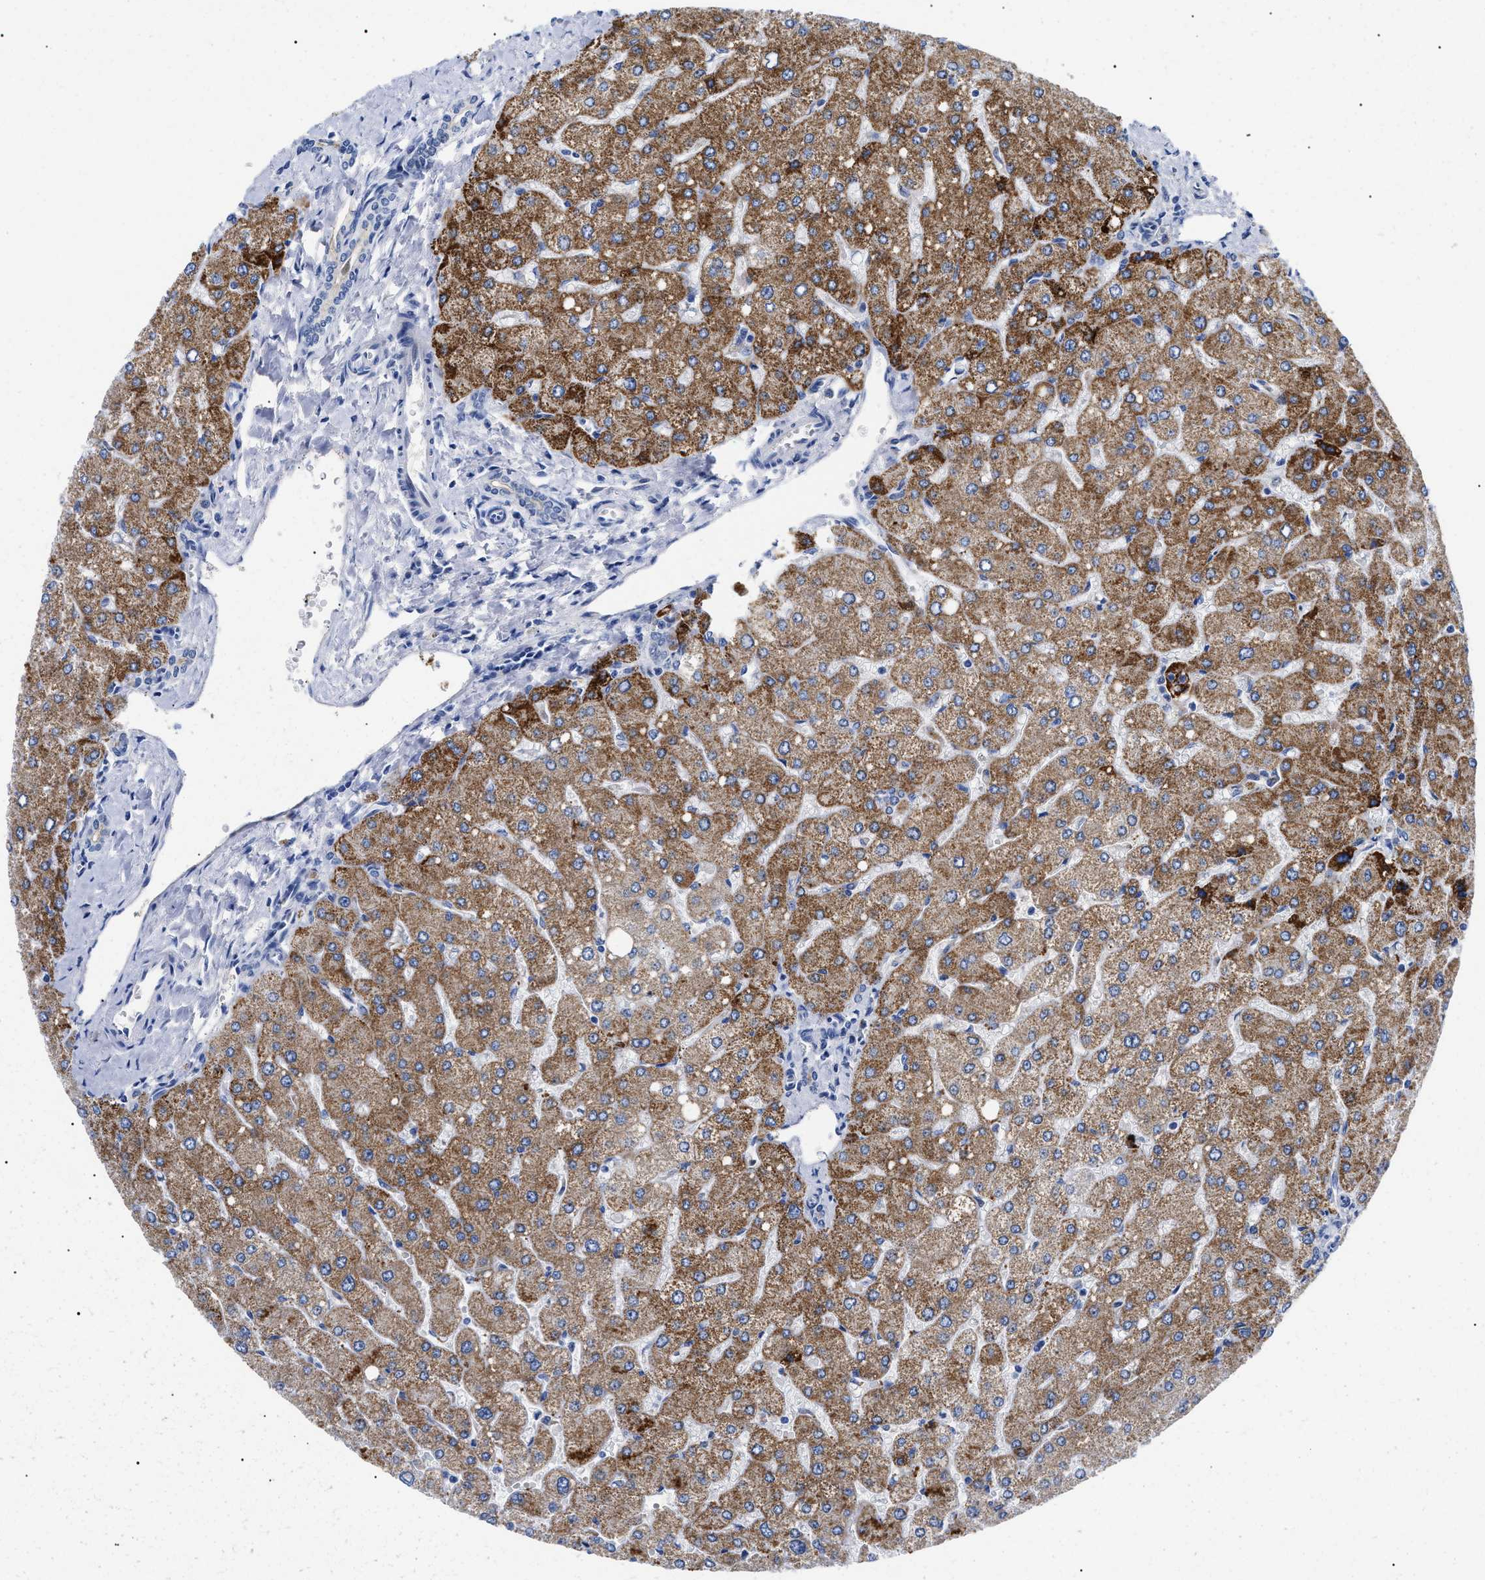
{"staining": {"intensity": "negative", "quantity": "none", "location": "none"}, "tissue": "liver", "cell_type": "Cholangiocytes", "image_type": "normal", "snomed": [{"axis": "morphology", "description": "Normal tissue, NOS"}, {"axis": "topography", "description": "Liver"}], "caption": "This is an immunohistochemistry histopathology image of benign human liver. There is no expression in cholangiocytes.", "gene": "ACKR1", "patient": {"sex": "male", "age": 55}}